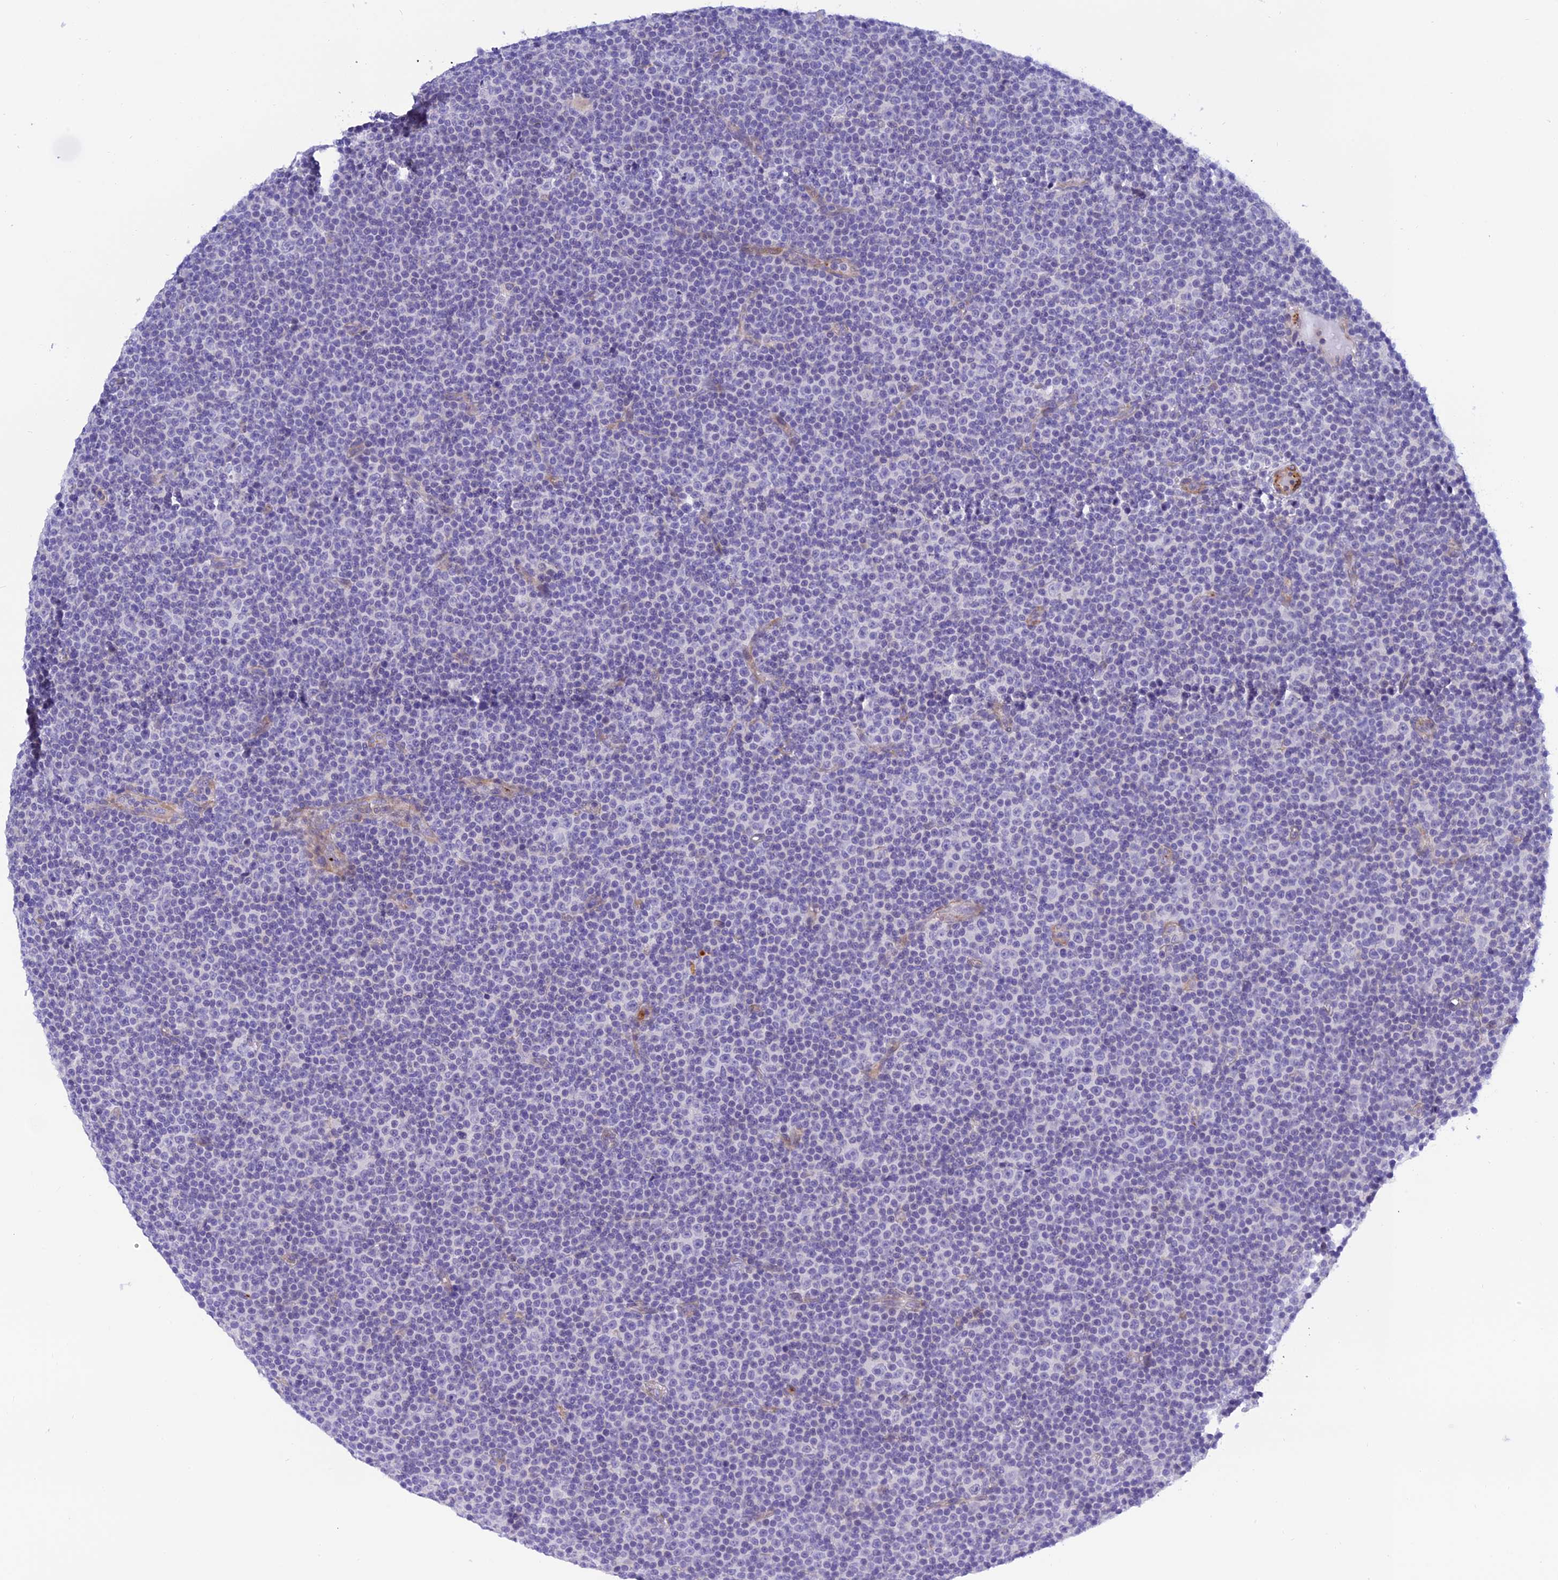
{"staining": {"intensity": "negative", "quantity": "none", "location": "none"}, "tissue": "lymphoma", "cell_type": "Tumor cells", "image_type": "cancer", "snomed": [{"axis": "morphology", "description": "Malignant lymphoma, non-Hodgkin's type, Low grade"}, {"axis": "topography", "description": "Lymph node"}], "caption": "The image shows no staining of tumor cells in lymphoma.", "gene": "ZDHHC16", "patient": {"sex": "female", "age": 67}}